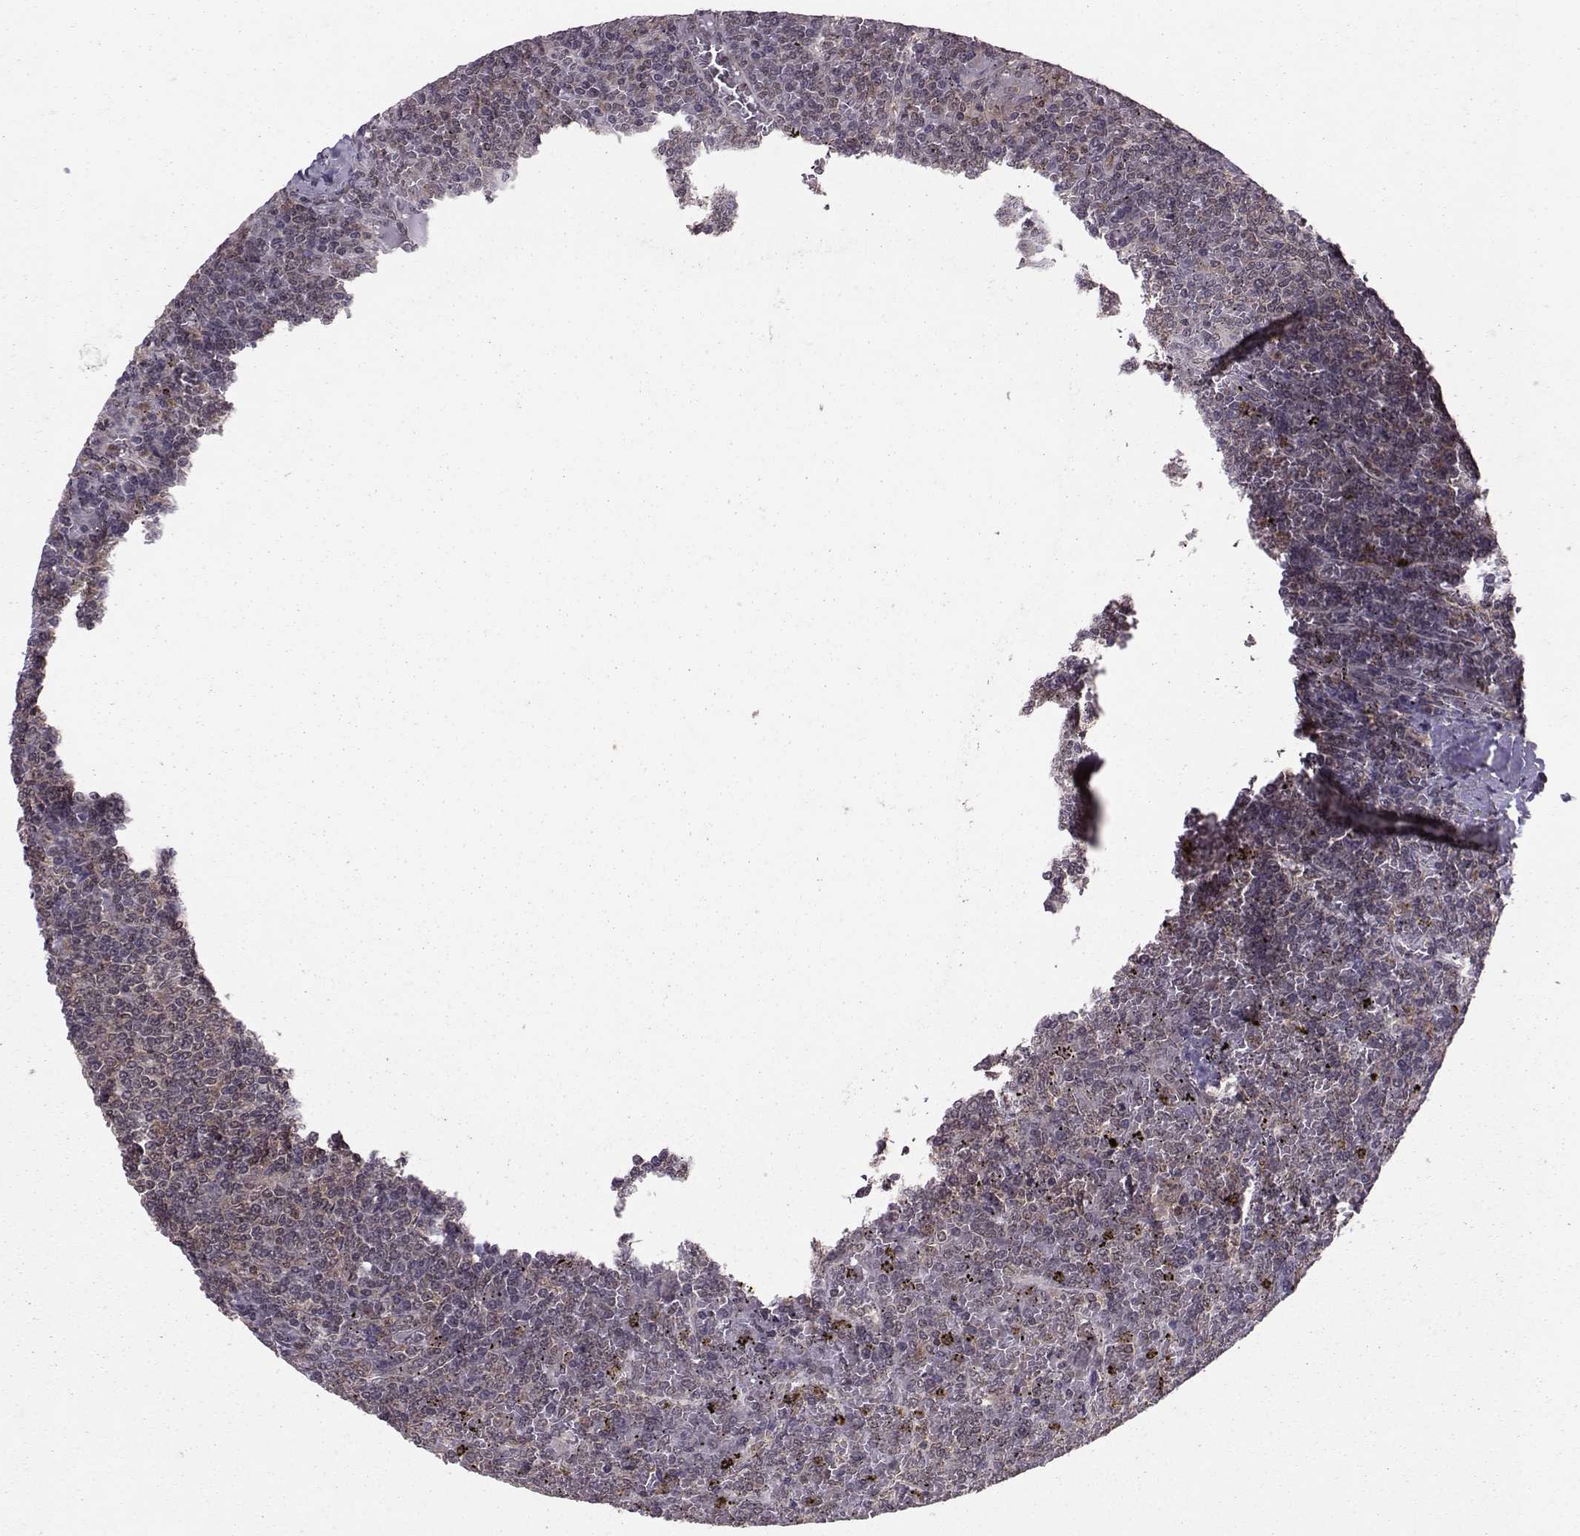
{"staining": {"intensity": "negative", "quantity": "none", "location": "none"}, "tissue": "lymphoma", "cell_type": "Tumor cells", "image_type": "cancer", "snomed": [{"axis": "morphology", "description": "Malignant lymphoma, non-Hodgkin's type, Low grade"}, {"axis": "topography", "description": "Spleen"}], "caption": "There is no significant positivity in tumor cells of lymphoma.", "gene": "PPP2R2A", "patient": {"sex": "female", "age": 19}}